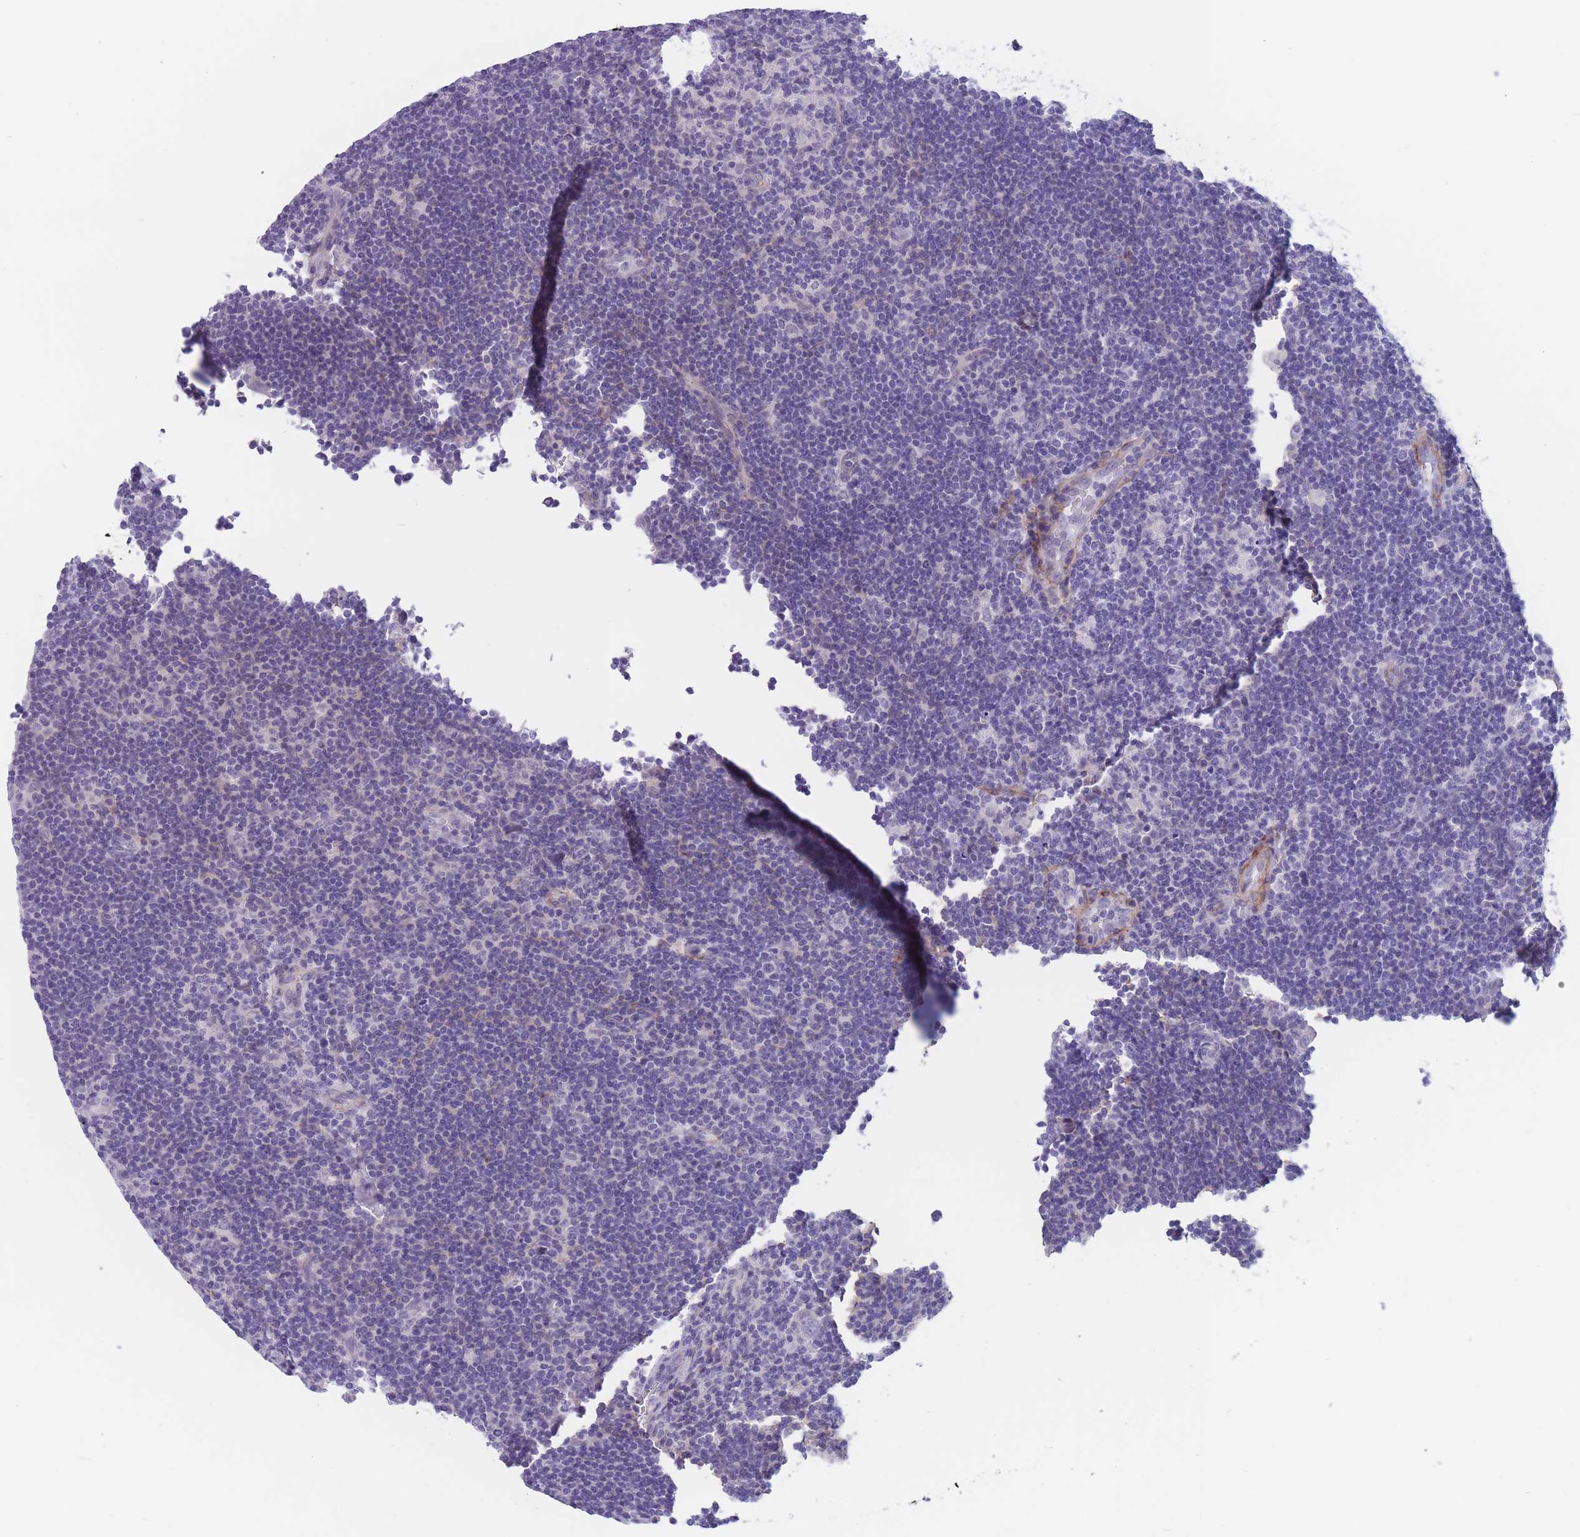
{"staining": {"intensity": "negative", "quantity": "none", "location": "none"}, "tissue": "lymphoma", "cell_type": "Tumor cells", "image_type": "cancer", "snomed": [{"axis": "morphology", "description": "Hodgkin's disease, NOS"}, {"axis": "topography", "description": "Lymph node"}], "caption": "Immunohistochemistry histopathology image of Hodgkin's disease stained for a protein (brown), which demonstrates no expression in tumor cells.", "gene": "DPYD", "patient": {"sex": "female", "age": 57}}